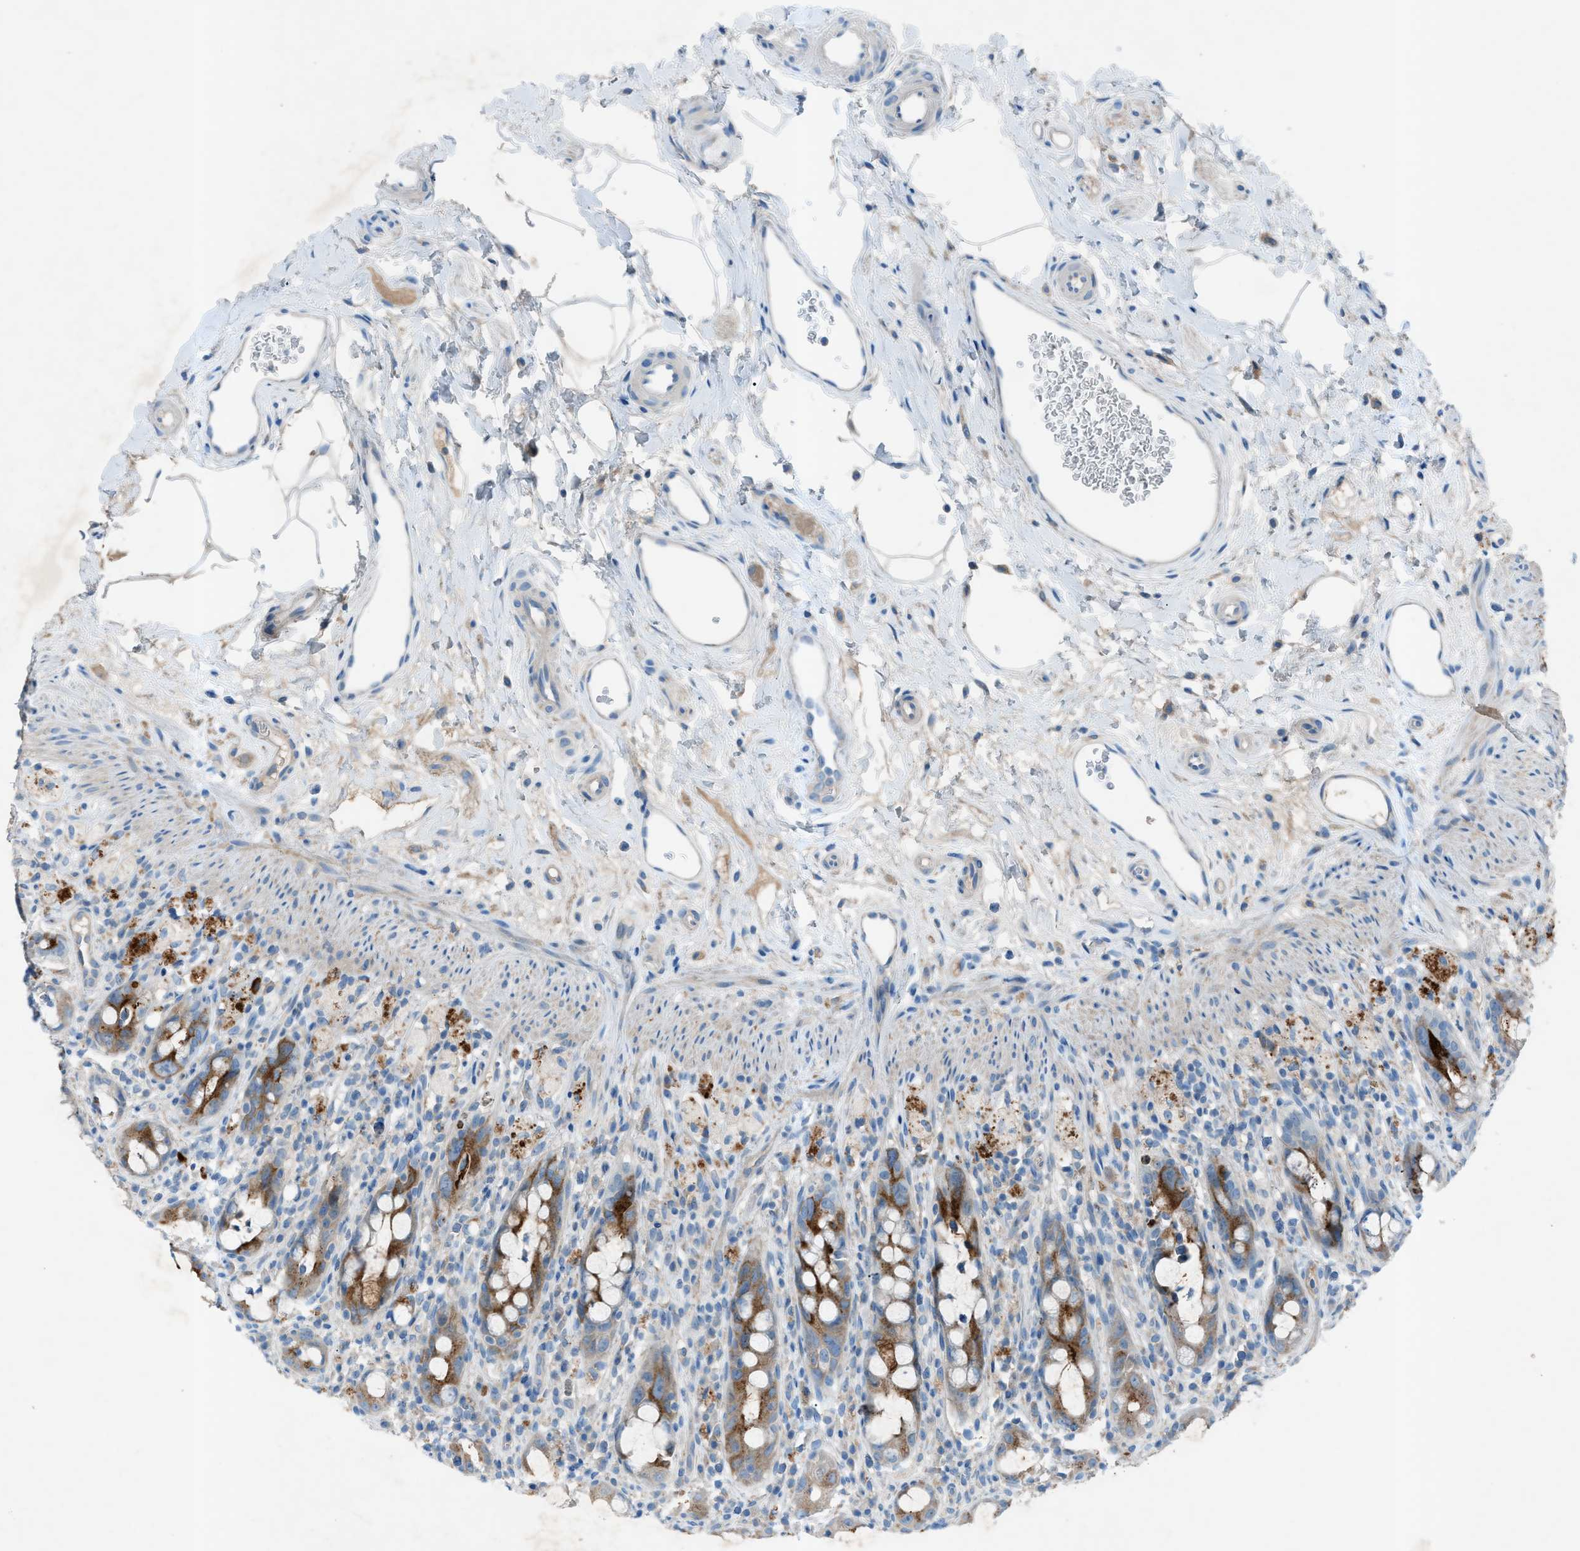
{"staining": {"intensity": "moderate", "quantity": "<25%", "location": "cytoplasmic/membranous"}, "tissue": "rectum", "cell_type": "Glandular cells", "image_type": "normal", "snomed": [{"axis": "morphology", "description": "Normal tissue, NOS"}, {"axis": "topography", "description": "Rectum"}], "caption": "Glandular cells demonstrate low levels of moderate cytoplasmic/membranous positivity in approximately <25% of cells in unremarkable human rectum.", "gene": "C5AR2", "patient": {"sex": "male", "age": 44}}